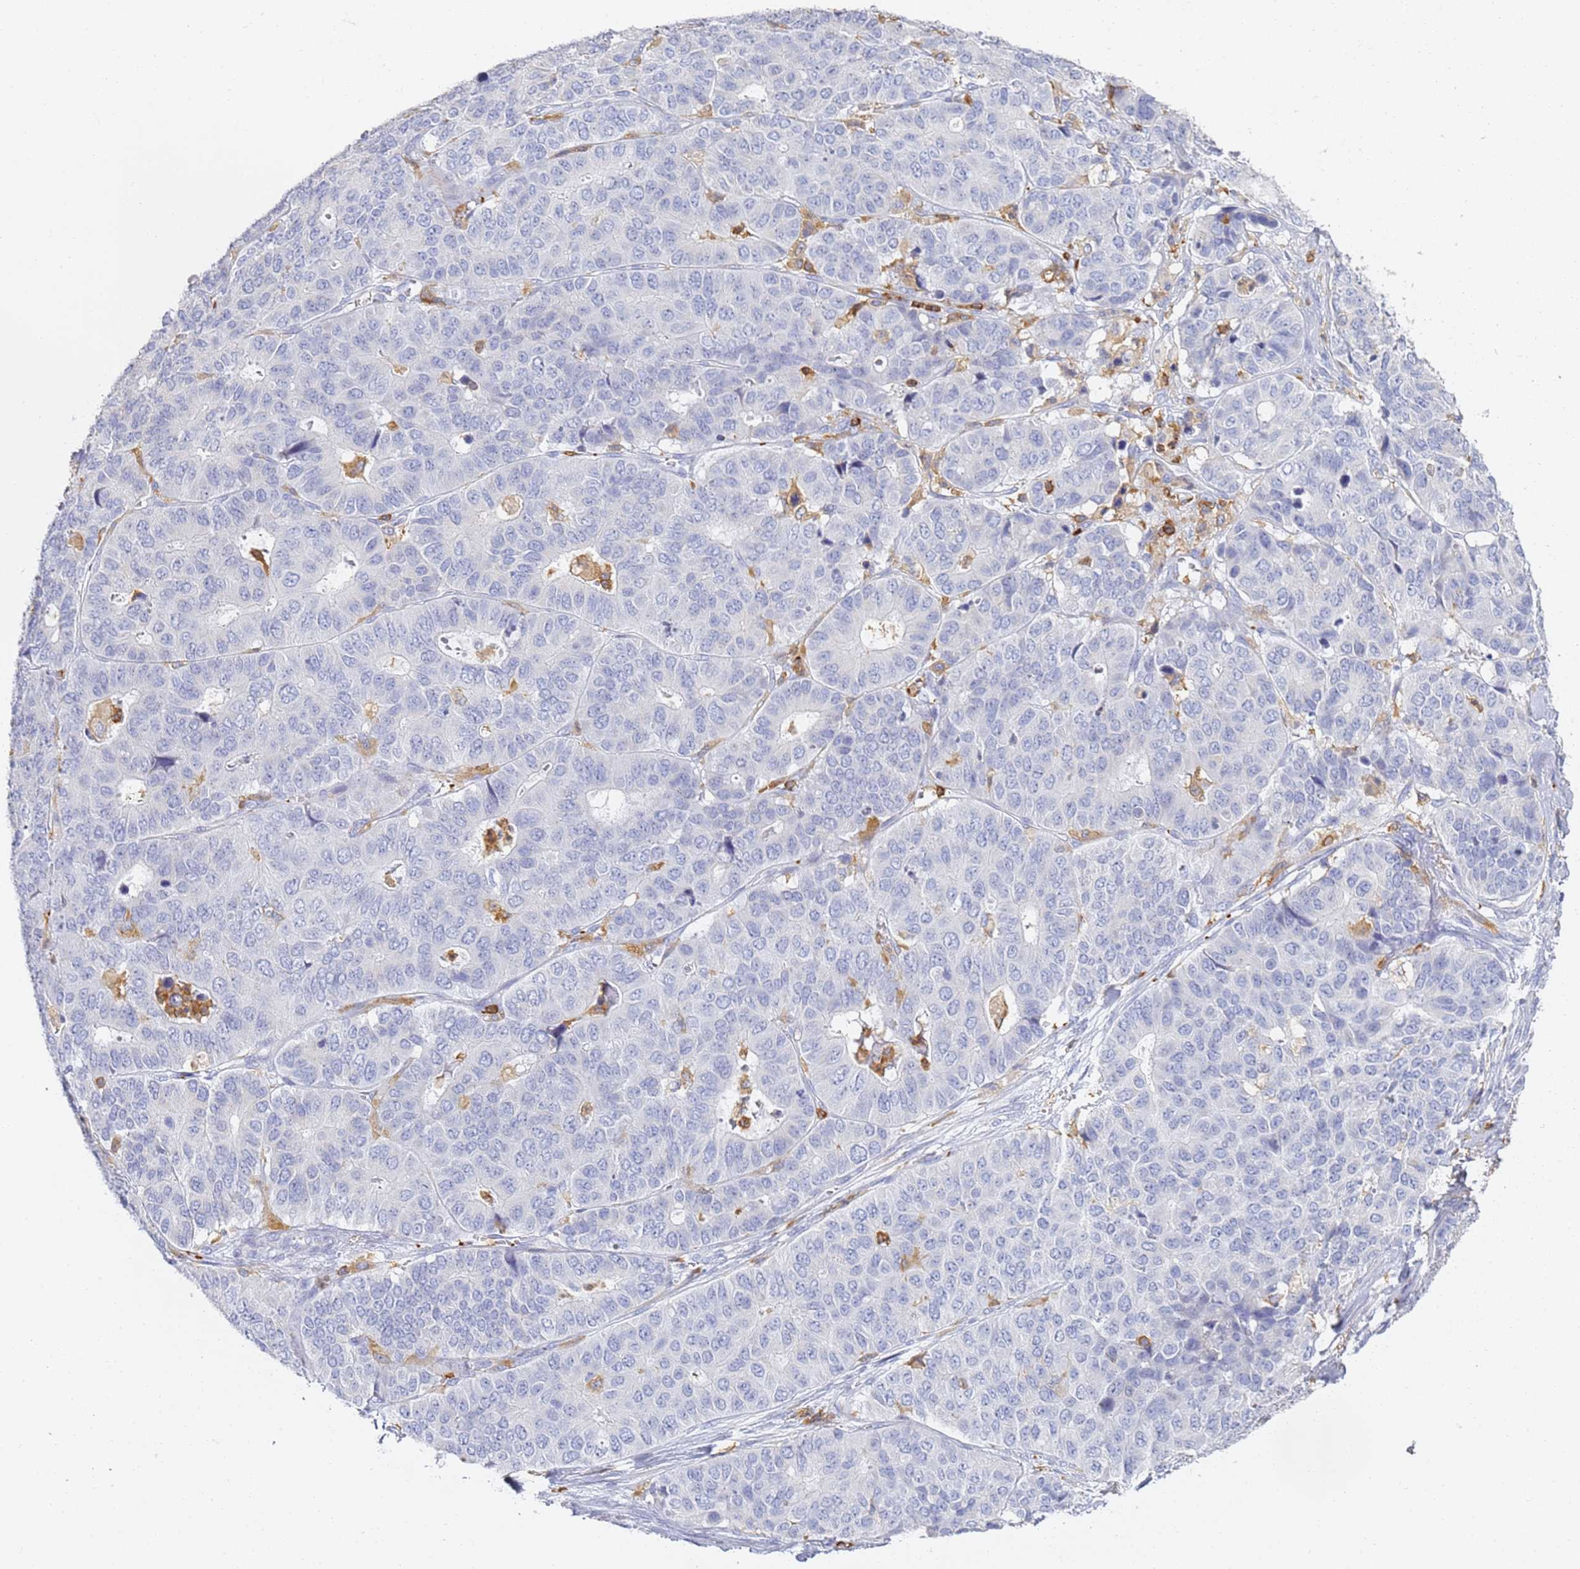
{"staining": {"intensity": "negative", "quantity": "none", "location": "none"}, "tissue": "pancreatic cancer", "cell_type": "Tumor cells", "image_type": "cancer", "snomed": [{"axis": "morphology", "description": "Adenocarcinoma, NOS"}, {"axis": "topography", "description": "Pancreas"}], "caption": "Tumor cells show no significant positivity in pancreatic adenocarcinoma. (Brightfield microscopy of DAB (3,3'-diaminobenzidine) immunohistochemistry at high magnification).", "gene": "BIN2", "patient": {"sex": "male", "age": 50}}